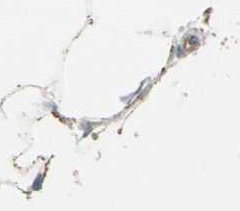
{"staining": {"intensity": "weak", "quantity": "25%-75%", "location": "cytoplasmic/membranous"}, "tissue": "adipose tissue", "cell_type": "Adipocytes", "image_type": "normal", "snomed": [{"axis": "morphology", "description": "Normal tissue, NOS"}, {"axis": "morphology", "description": "Duct carcinoma"}, {"axis": "topography", "description": "Breast"}, {"axis": "topography", "description": "Adipose tissue"}], "caption": "A brown stain labels weak cytoplasmic/membranous staining of a protein in adipocytes of unremarkable adipose tissue. (DAB = brown stain, brightfield microscopy at high magnification).", "gene": "LY6G6F", "patient": {"sex": "female", "age": 37}}